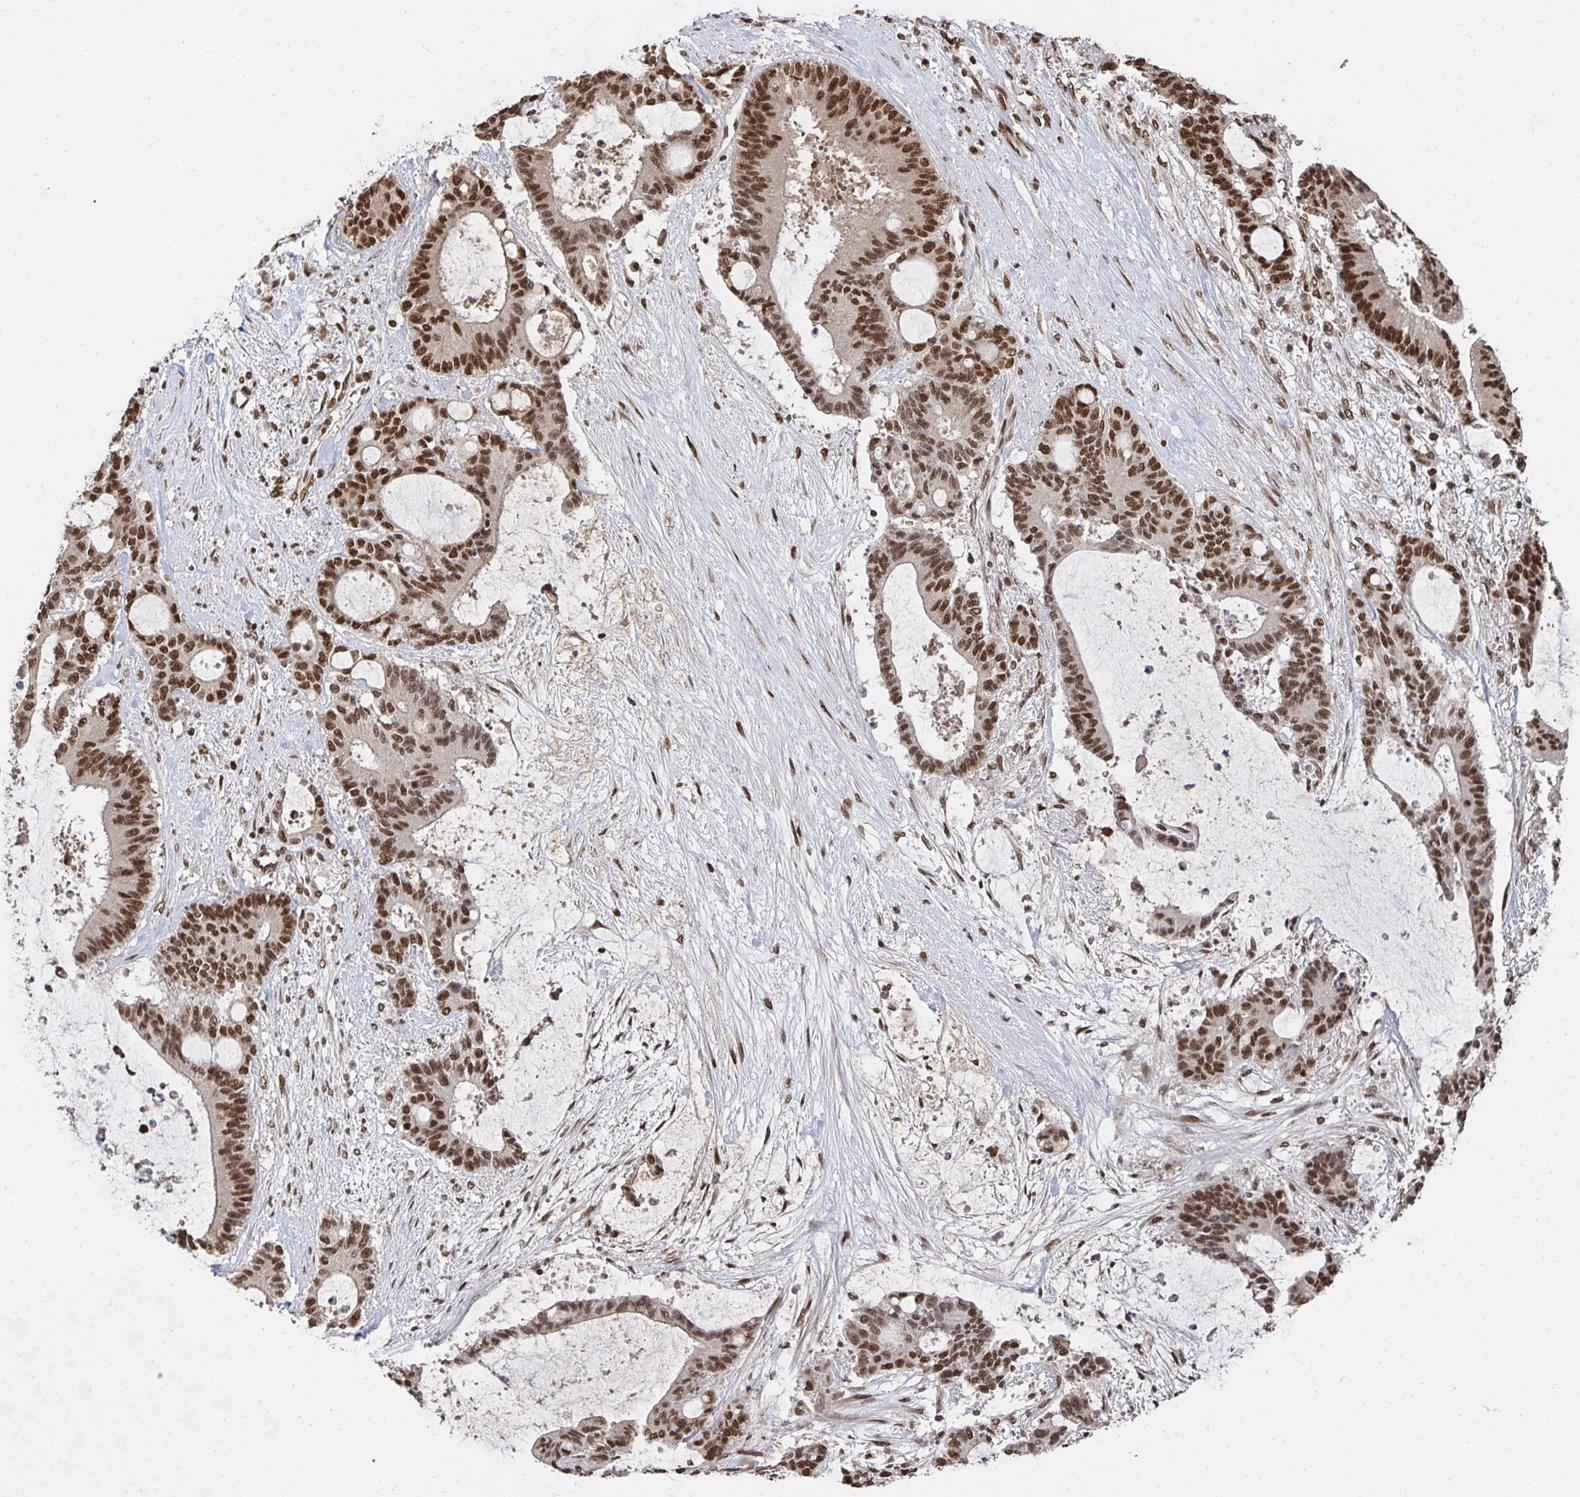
{"staining": {"intensity": "strong", "quantity": ">75%", "location": "nuclear"}, "tissue": "liver cancer", "cell_type": "Tumor cells", "image_type": "cancer", "snomed": [{"axis": "morphology", "description": "Normal tissue, NOS"}, {"axis": "morphology", "description": "Cholangiocarcinoma"}, {"axis": "topography", "description": "Liver"}, {"axis": "topography", "description": "Peripheral nerve tissue"}], "caption": "IHC micrograph of neoplastic tissue: cholangiocarcinoma (liver) stained using immunohistochemistry displays high levels of strong protein expression localized specifically in the nuclear of tumor cells, appearing as a nuclear brown color.", "gene": "GTF3C6", "patient": {"sex": "female", "age": 73}}